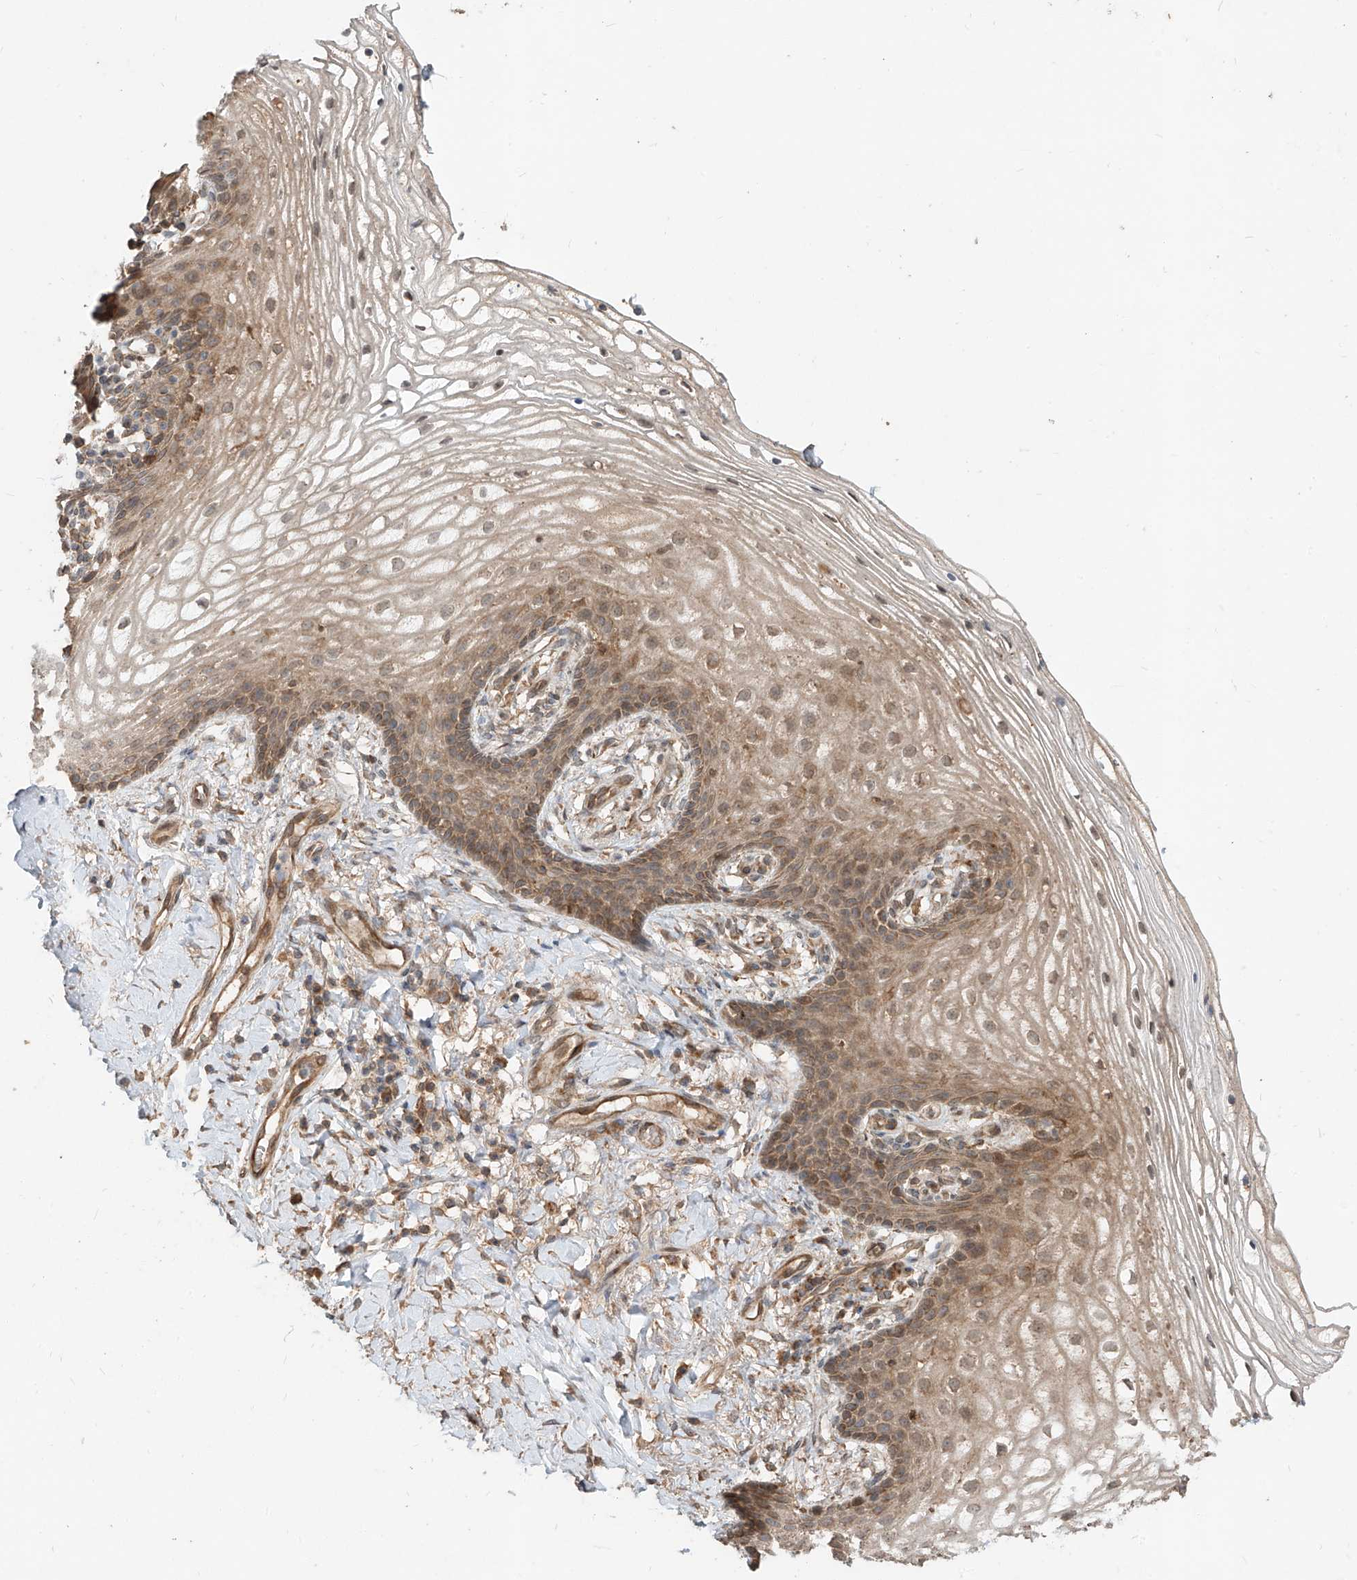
{"staining": {"intensity": "moderate", "quantity": "25%-75%", "location": "cytoplasmic/membranous"}, "tissue": "vagina", "cell_type": "Squamous epithelial cells", "image_type": "normal", "snomed": [{"axis": "morphology", "description": "Normal tissue, NOS"}, {"axis": "topography", "description": "Vagina"}], "caption": "Unremarkable vagina exhibits moderate cytoplasmic/membranous positivity in approximately 25%-75% of squamous epithelial cells, visualized by immunohistochemistry.", "gene": "STX19", "patient": {"sex": "female", "age": 60}}